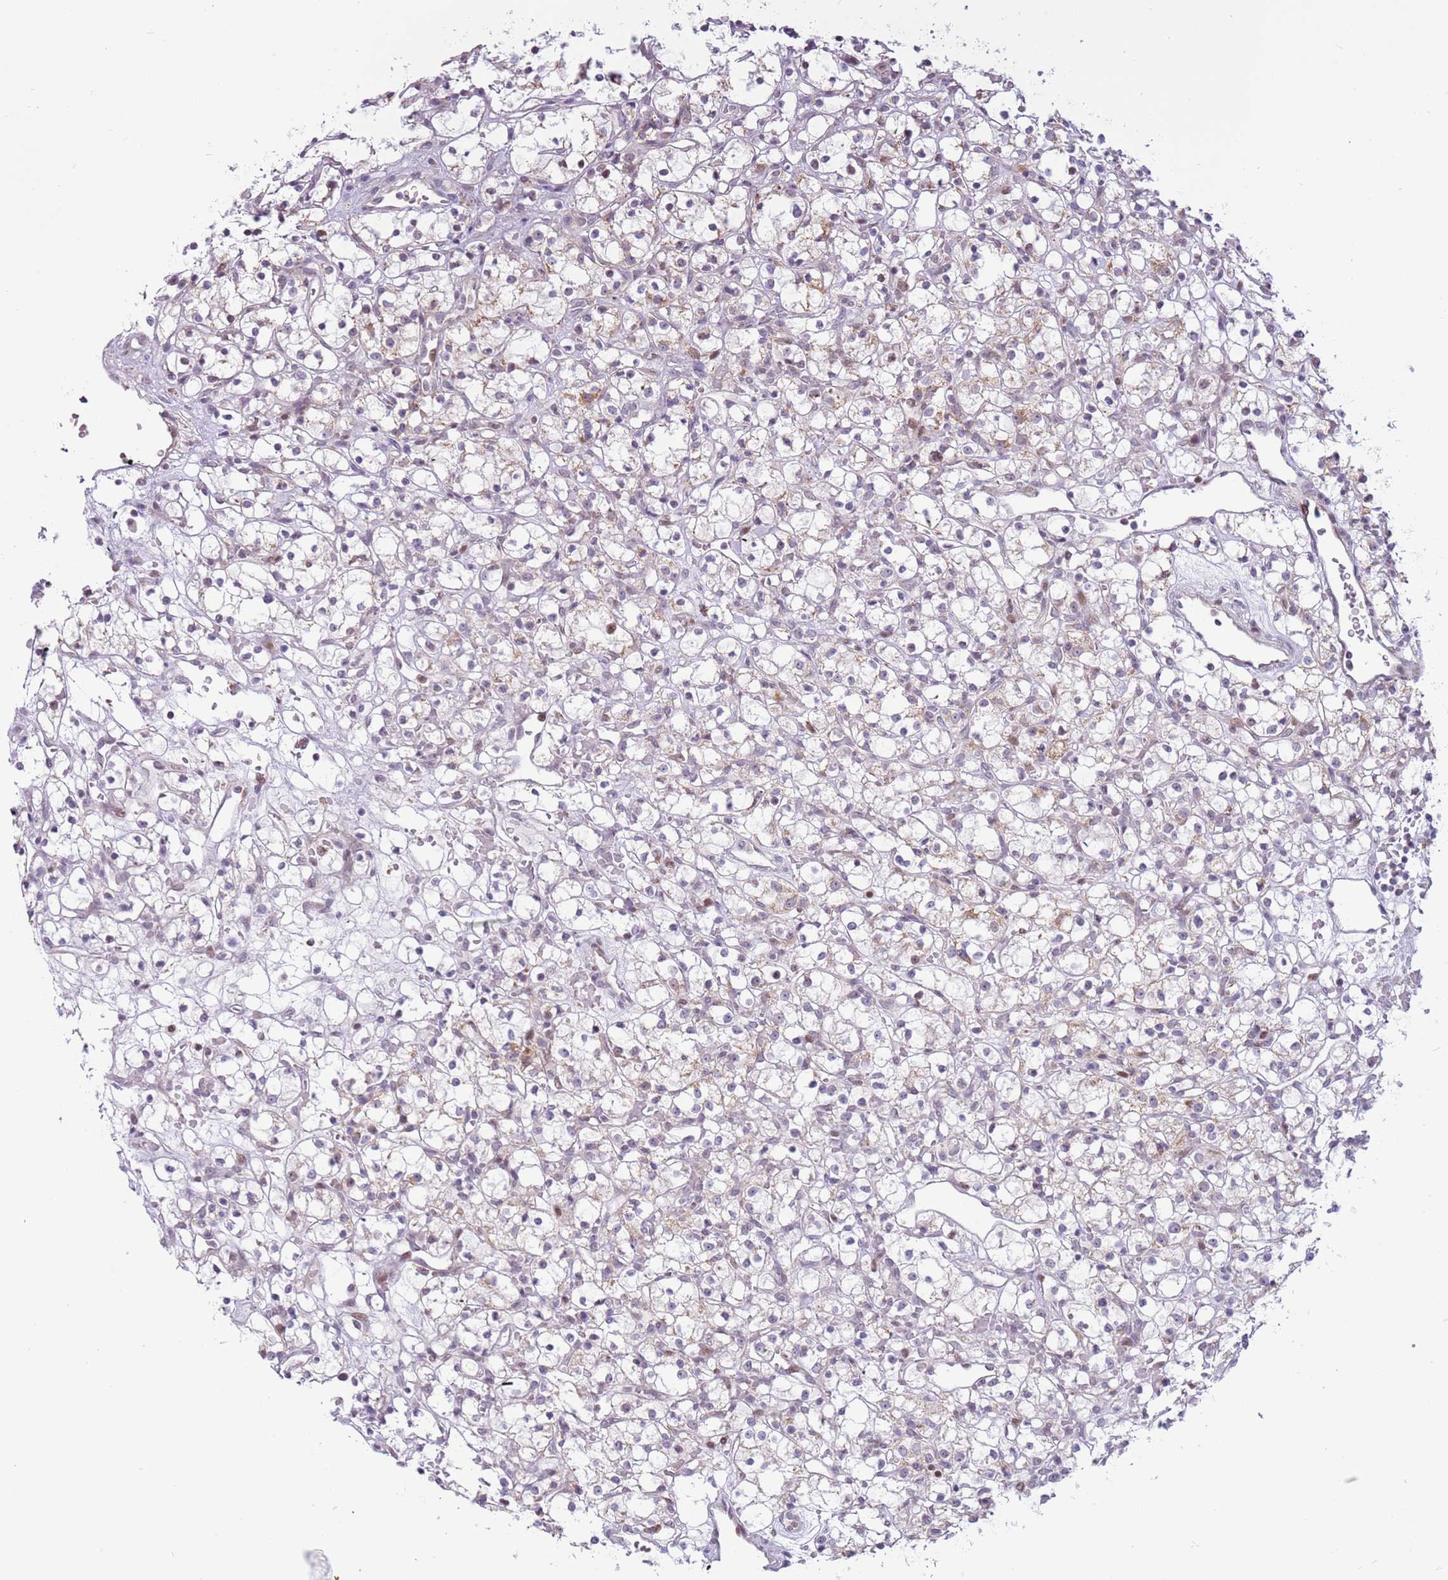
{"staining": {"intensity": "weak", "quantity": "<25%", "location": "cytoplasmic/membranous"}, "tissue": "renal cancer", "cell_type": "Tumor cells", "image_type": "cancer", "snomed": [{"axis": "morphology", "description": "Adenocarcinoma, NOS"}, {"axis": "topography", "description": "Kidney"}], "caption": "Tumor cells are negative for brown protein staining in renal cancer (adenocarcinoma).", "gene": "MLLT11", "patient": {"sex": "female", "age": 59}}